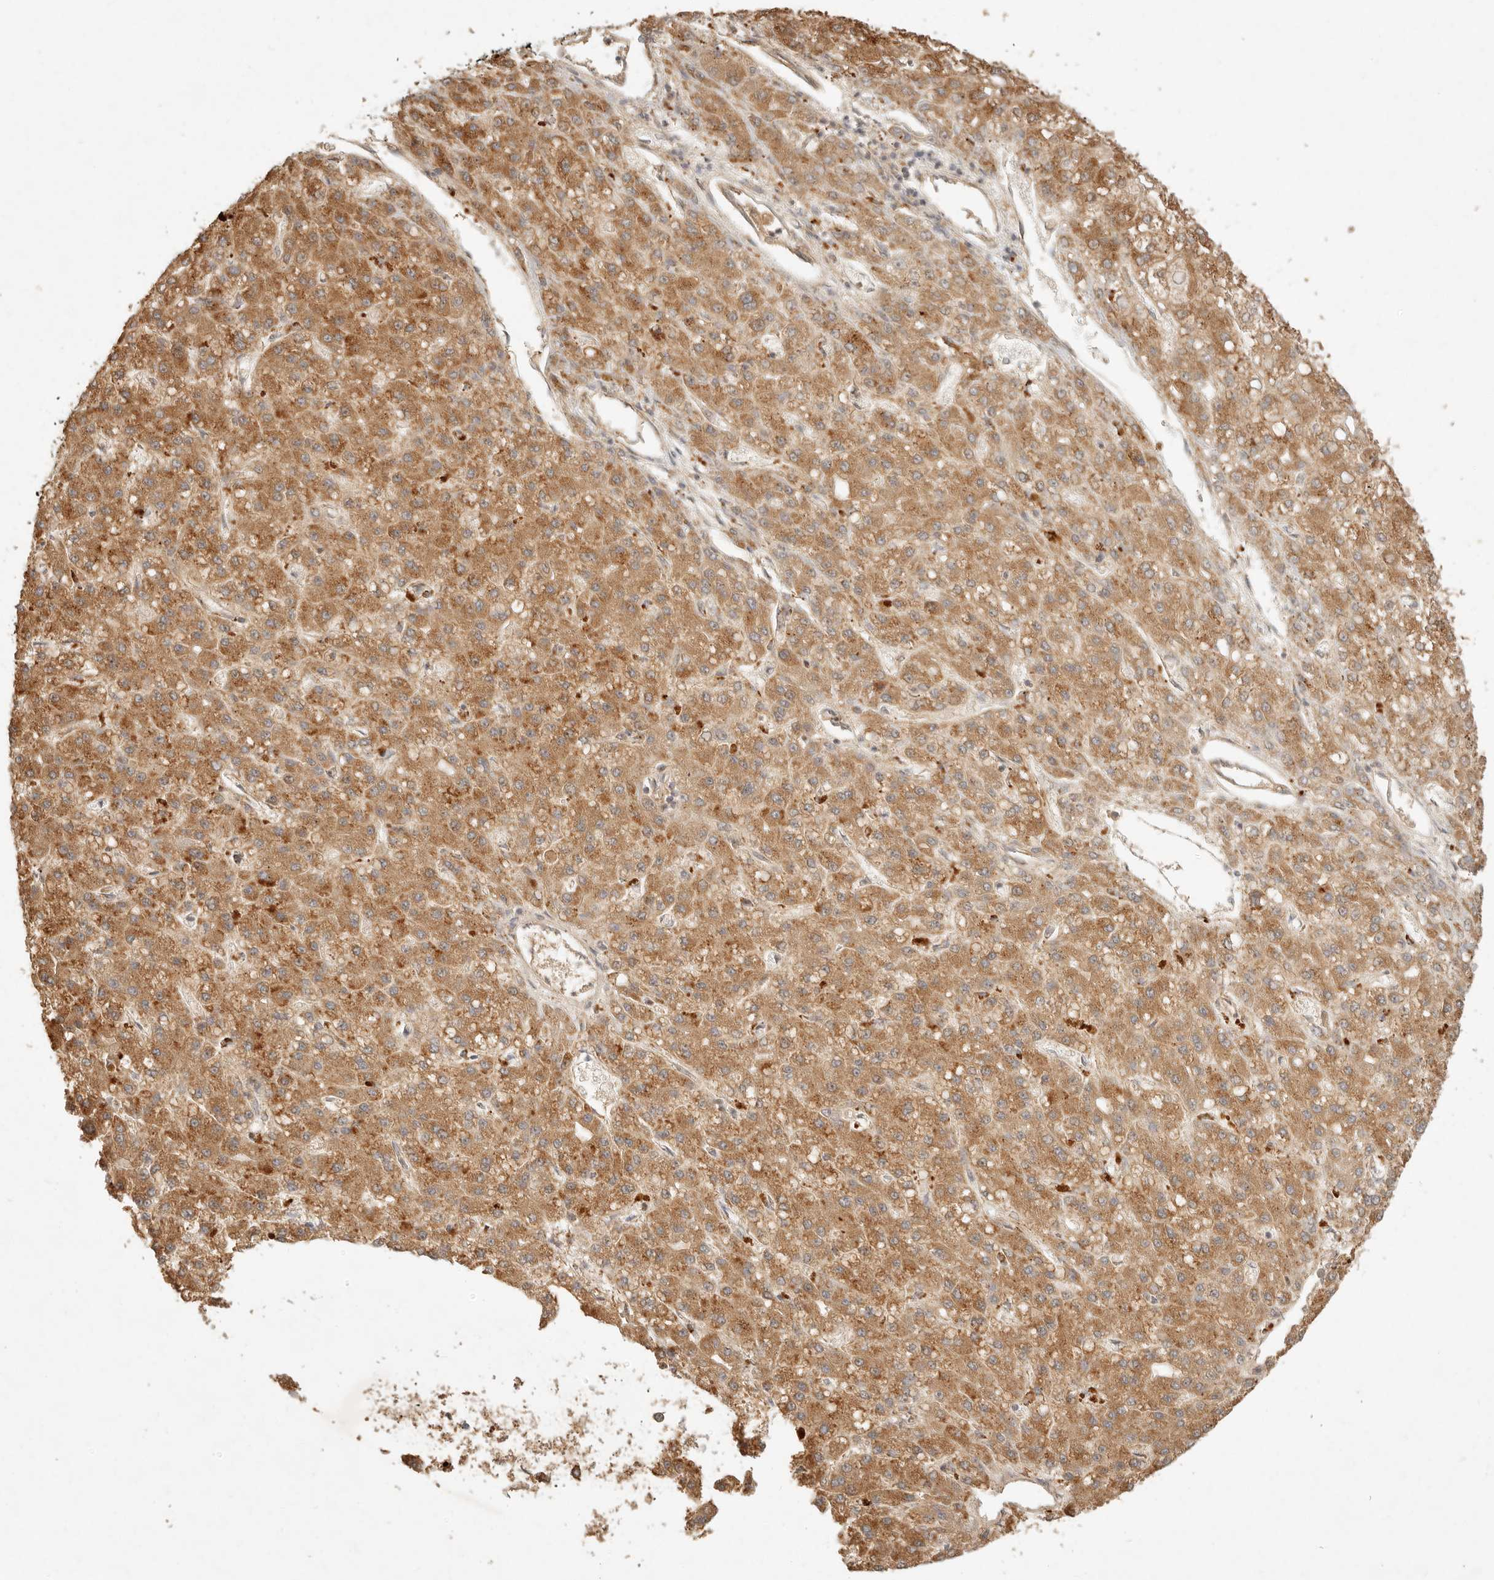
{"staining": {"intensity": "moderate", "quantity": ">75%", "location": "cytoplasmic/membranous"}, "tissue": "liver cancer", "cell_type": "Tumor cells", "image_type": "cancer", "snomed": [{"axis": "morphology", "description": "Carcinoma, Hepatocellular, NOS"}, {"axis": "topography", "description": "Liver"}], "caption": "Approximately >75% of tumor cells in human liver hepatocellular carcinoma reveal moderate cytoplasmic/membranous protein staining as visualized by brown immunohistochemical staining.", "gene": "ANKRD61", "patient": {"sex": "male", "age": 67}}